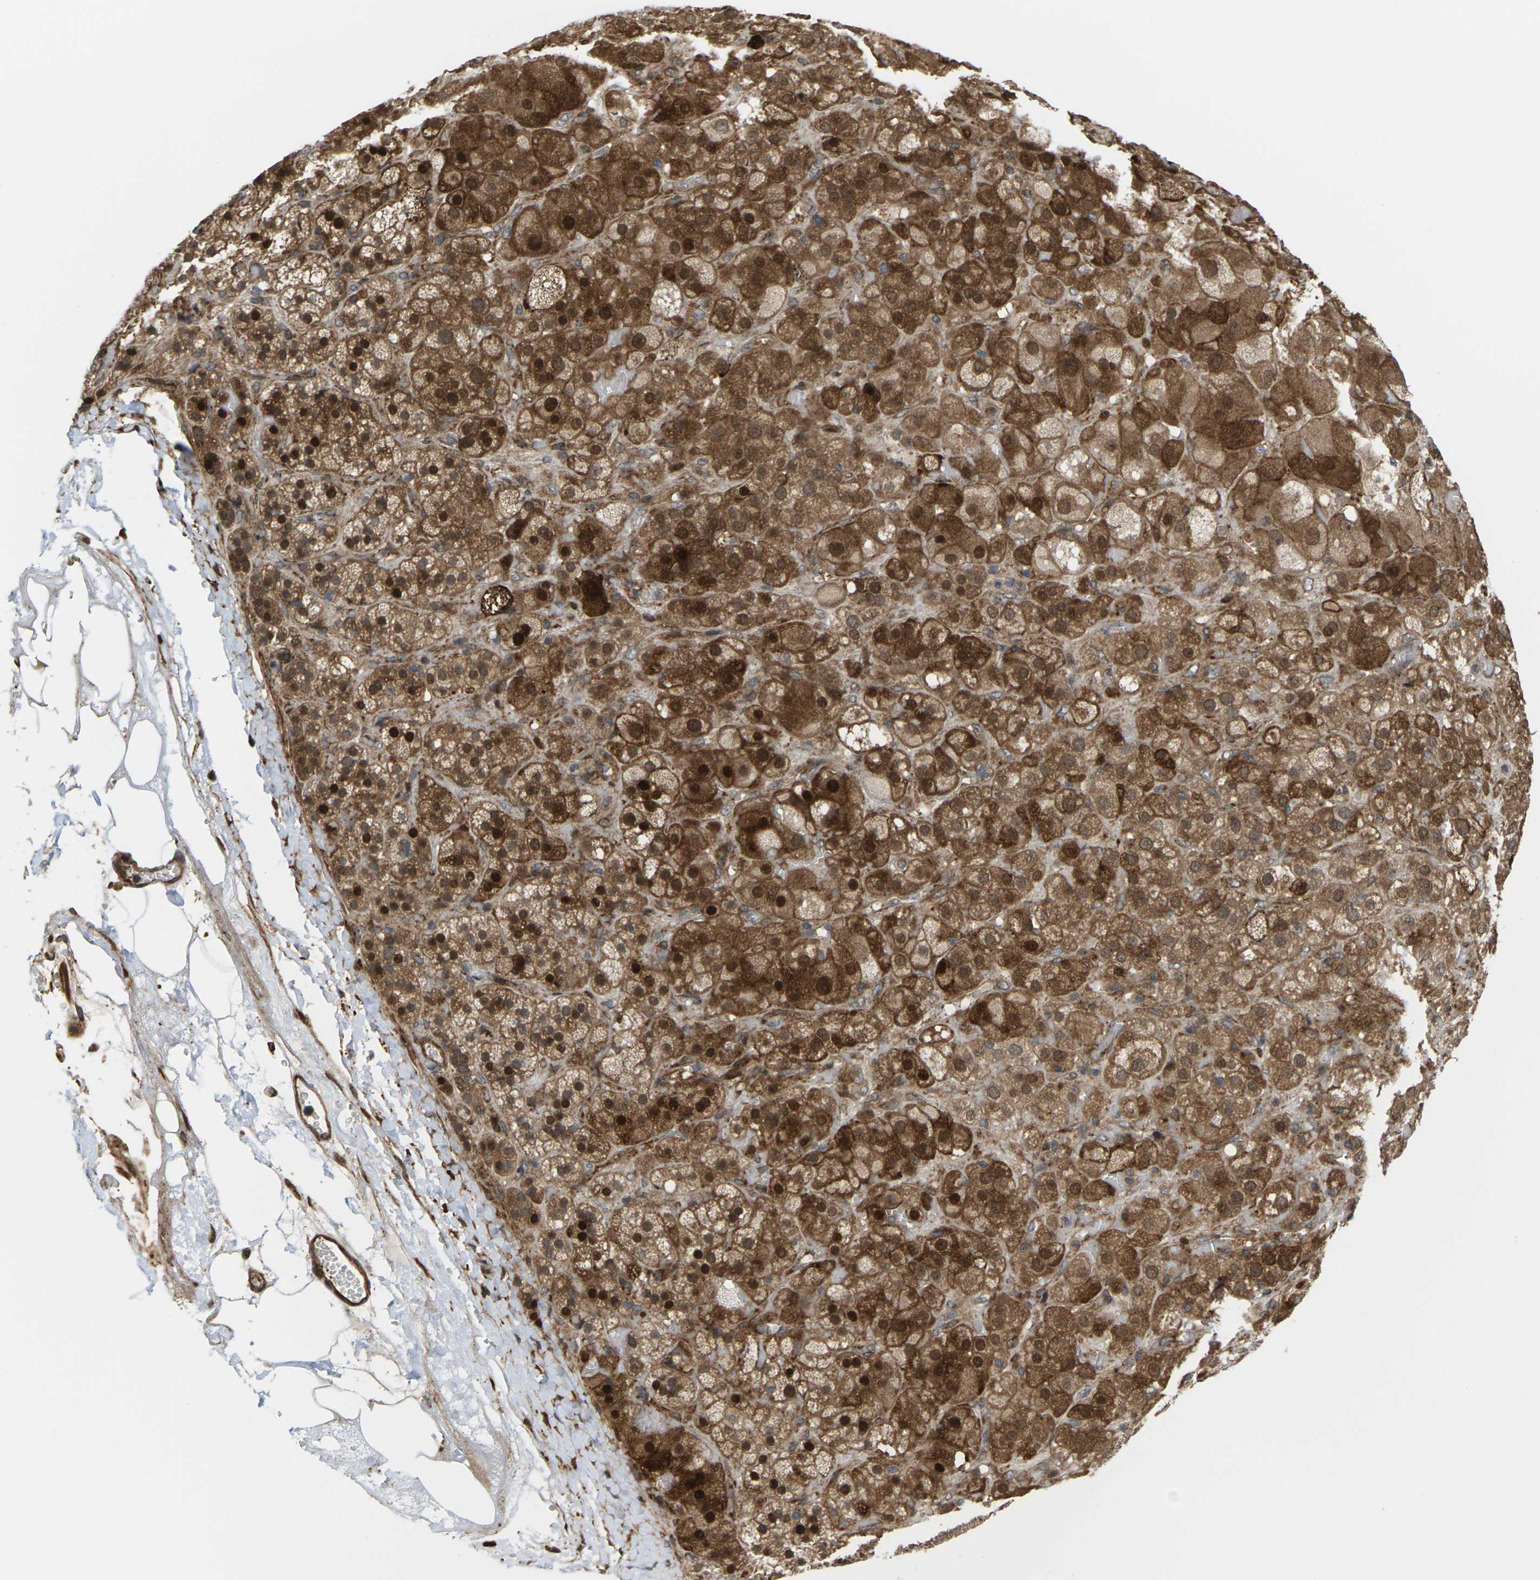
{"staining": {"intensity": "strong", "quantity": ">75%", "location": "cytoplasmic/membranous,nuclear"}, "tissue": "adrenal gland", "cell_type": "Glandular cells", "image_type": "normal", "snomed": [{"axis": "morphology", "description": "Normal tissue, NOS"}, {"axis": "topography", "description": "Adrenal gland"}], "caption": "Protein analysis of unremarkable adrenal gland shows strong cytoplasmic/membranous,nuclear expression in approximately >75% of glandular cells.", "gene": "ROBO1", "patient": {"sex": "female", "age": 47}}